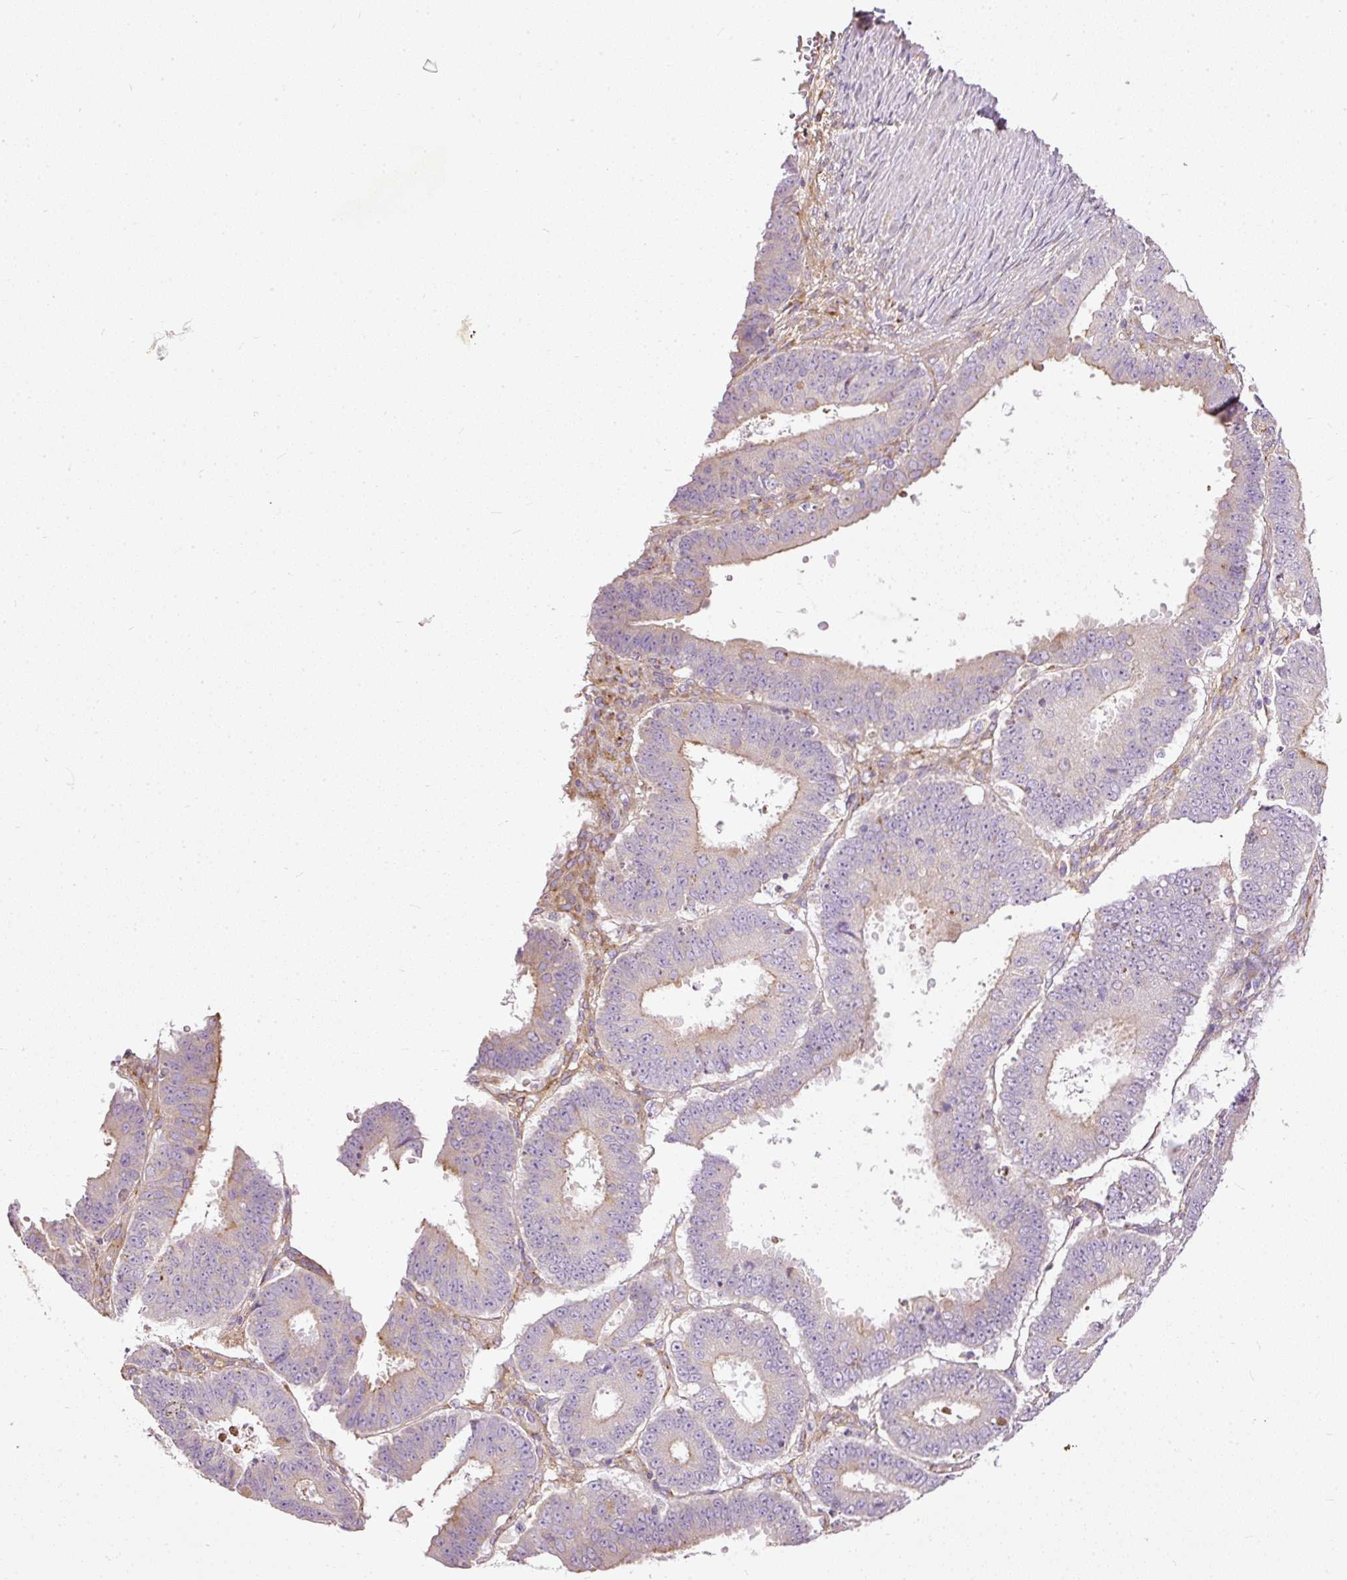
{"staining": {"intensity": "weak", "quantity": "<25%", "location": "cytoplasmic/membranous"}, "tissue": "ovarian cancer", "cell_type": "Tumor cells", "image_type": "cancer", "snomed": [{"axis": "morphology", "description": "Carcinoma, endometroid"}, {"axis": "topography", "description": "Appendix"}, {"axis": "topography", "description": "Ovary"}], "caption": "Immunohistochemical staining of ovarian cancer displays no significant staining in tumor cells. The staining is performed using DAB (3,3'-diaminobenzidine) brown chromogen with nuclei counter-stained in using hematoxylin.", "gene": "PAQR9", "patient": {"sex": "female", "age": 42}}